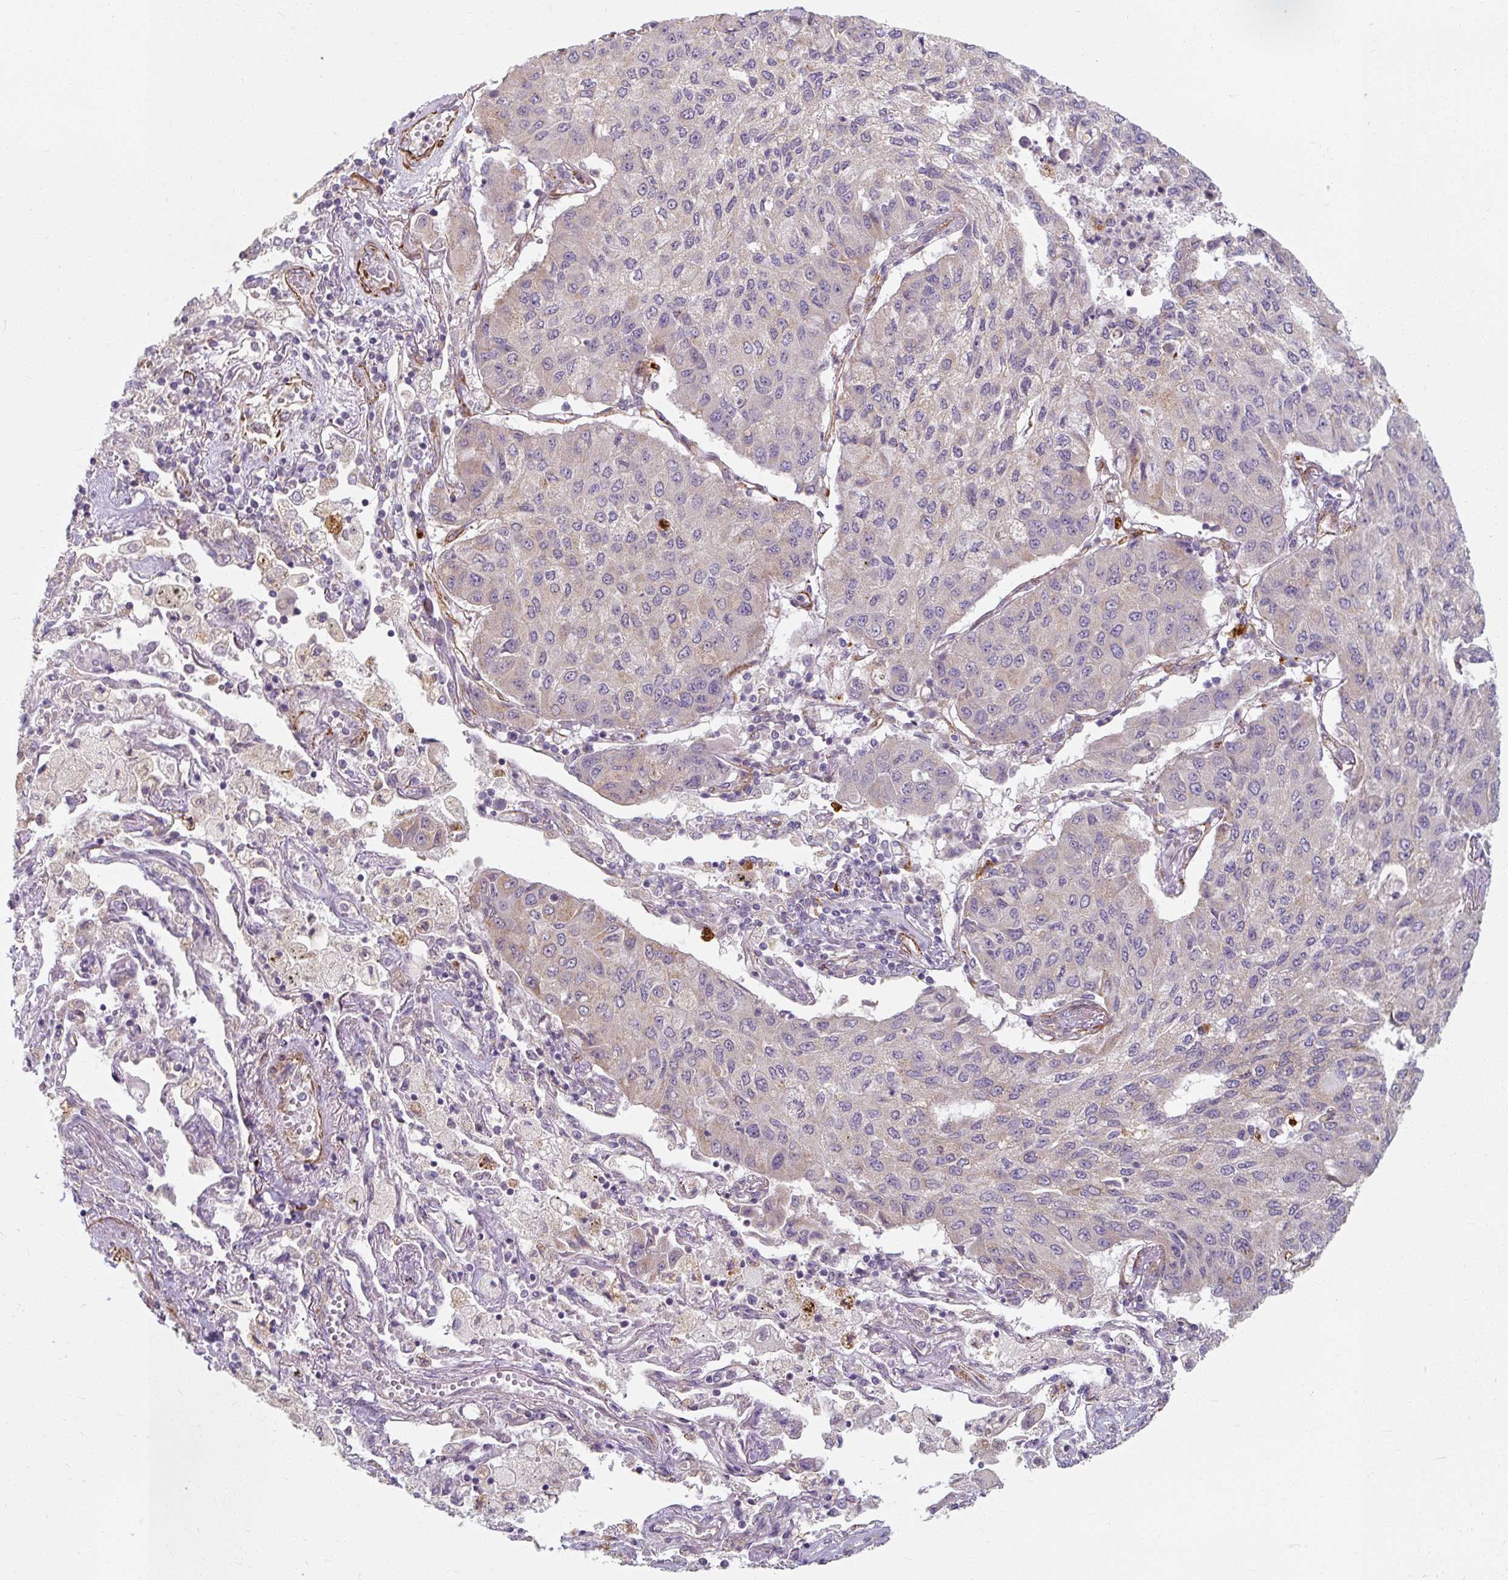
{"staining": {"intensity": "weak", "quantity": "<25%", "location": "cytoplasmic/membranous"}, "tissue": "lung cancer", "cell_type": "Tumor cells", "image_type": "cancer", "snomed": [{"axis": "morphology", "description": "Squamous cell carcinoma, NOS"}, {"axis": "topography", "description": "Lung"}], "caption": "Immunohistochemical staining of human lung cancer reveals no significant expression in tumor cells.", "gene": "MRPS5", "patient": {"sex": "male", "age": 74}}